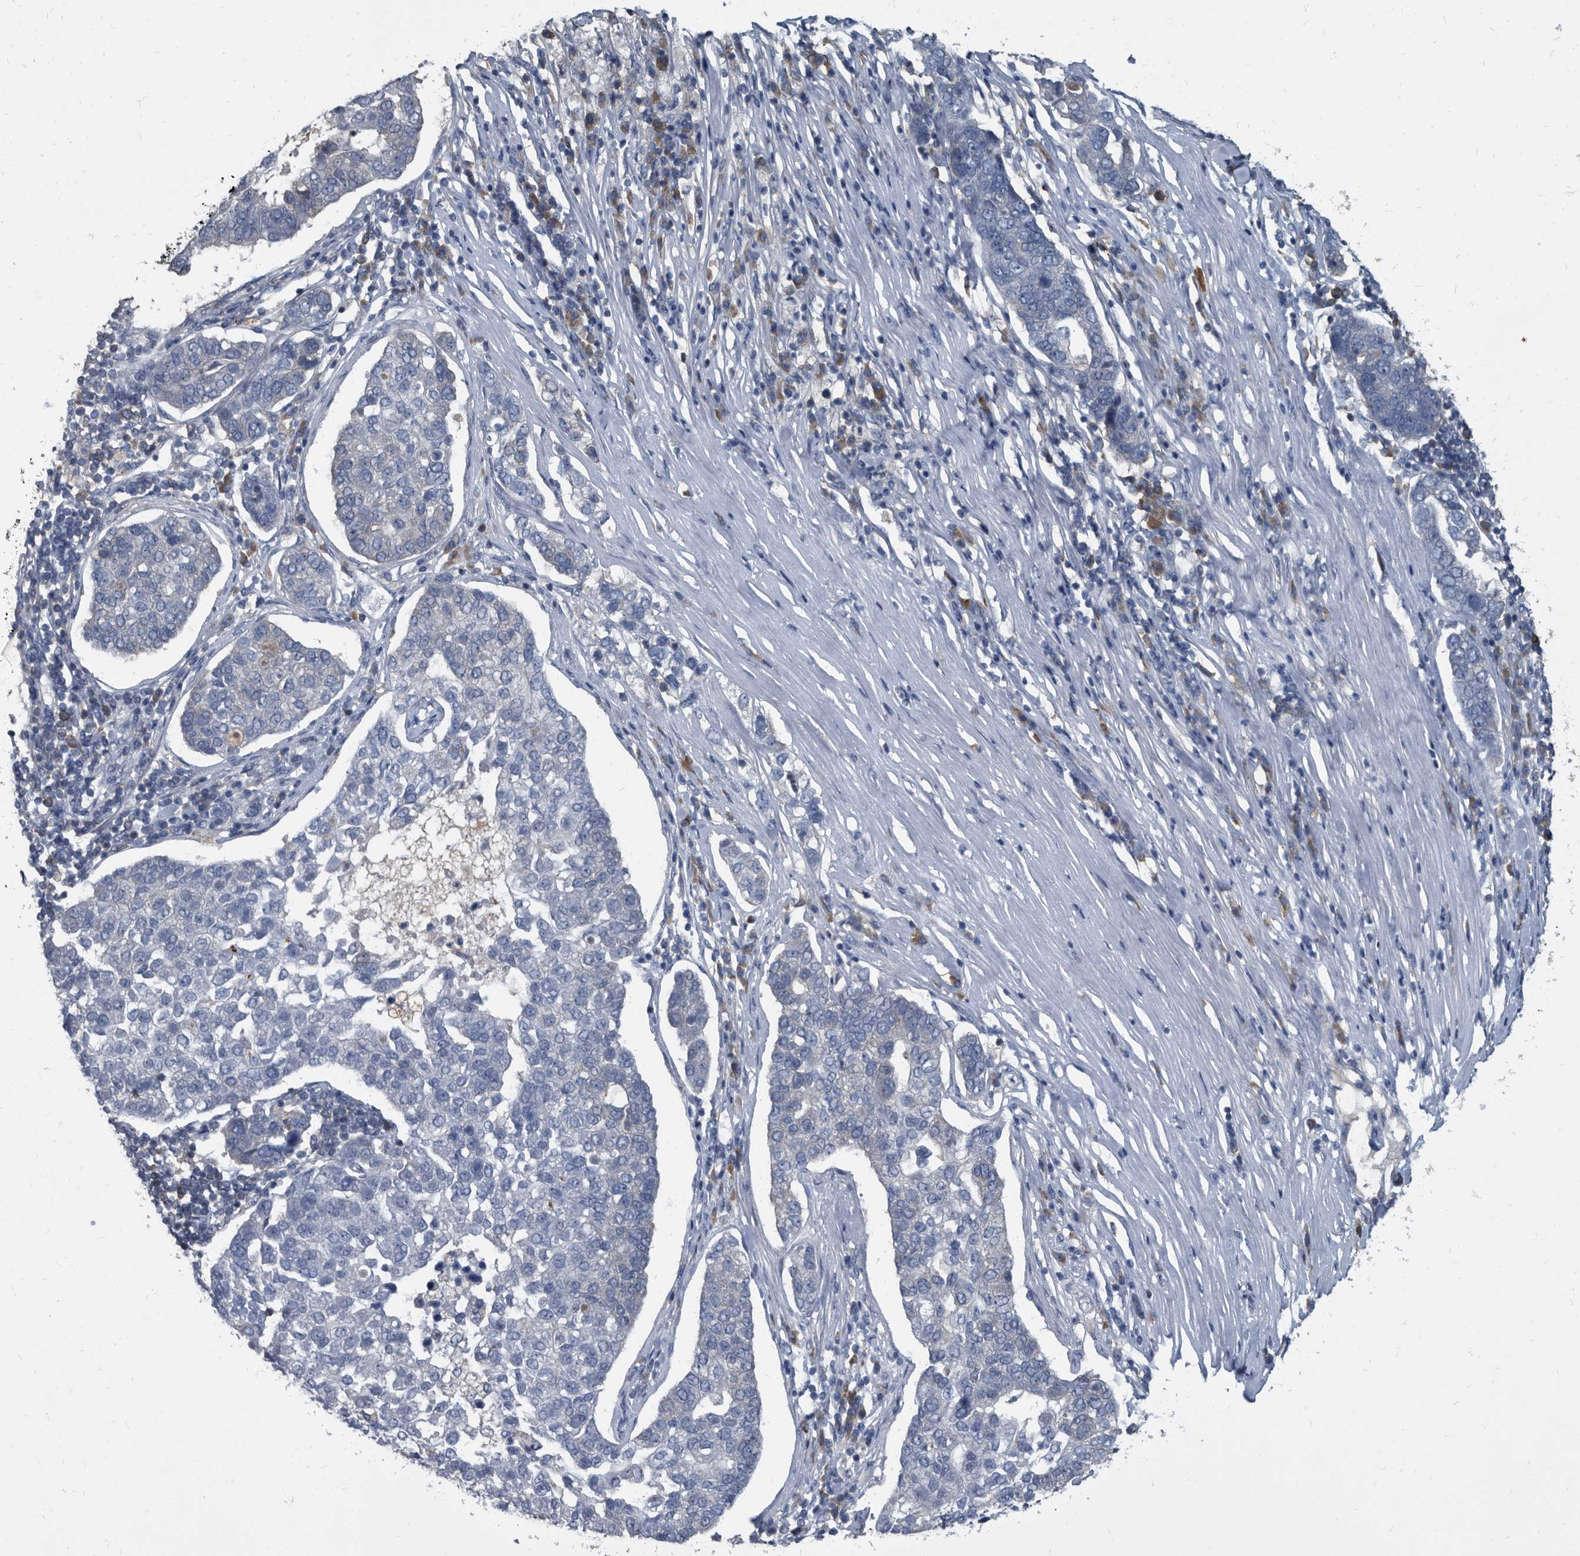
{"staining": {"intensity": "negative", "quantity": "none", "location": "none"}, "tissue": "pancreatic cancer", "cell_type": "Tumor cells", "image_type": "cancer", "snomed": [{"axis": "morphology", "description": "Adenocarcinoma, NOS"}, {"axis": "topography", "description": "Pancreas"}], "caption": "Tumor cells are negative for brown protein staining in pancreatic cancer. (Brightfield microscopy of DAB (3,3'-diaminobenzidine) IHC at high magnification).", "gene": "CDV3", "patient": {"sex": "female", "age": 61}}